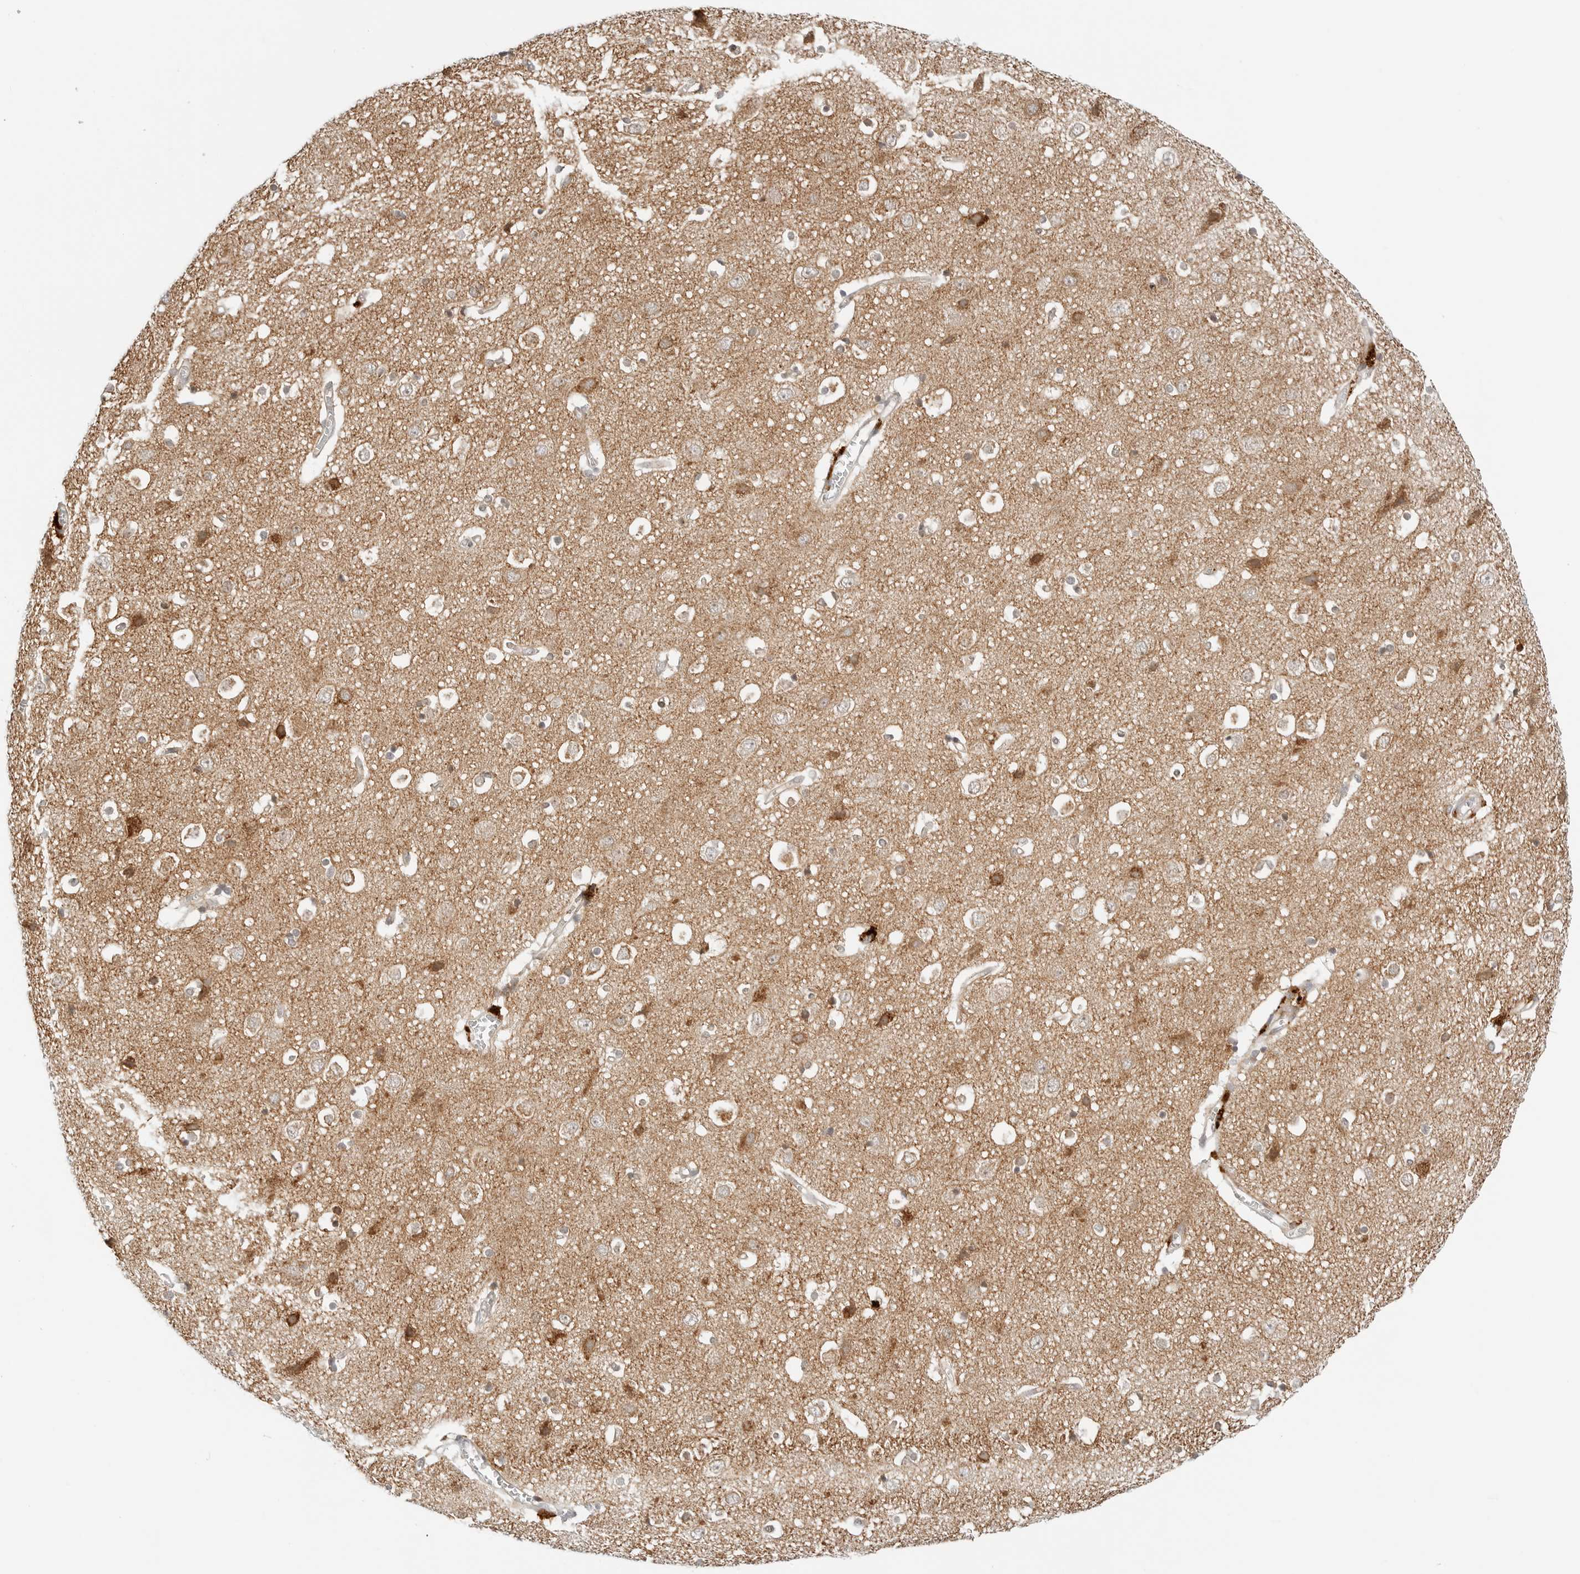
{"staining": {"intensity": "weak", "quantity": "25%-75%", "location": "cytoplasmic/membranous"}, "tissue": "cerebral cortex", "cell_type": "Endothelial cells", "image_type": "normal", "snomed": [{"axis": "morphology", "description": "Normal tissue, NOS"}, {"axis": "topography", "description": "Cerebral cortex"}], "caption": "Immunohistochemistry (IHC) (DAB) staining of normal human cerebral cortex exhibits weak cytoplasmic/membranous protein positivity in approximately 25%-75% of endothelial cells.", "gene": "DYRK4", "patient": {"sex": "male", "age": 54}}